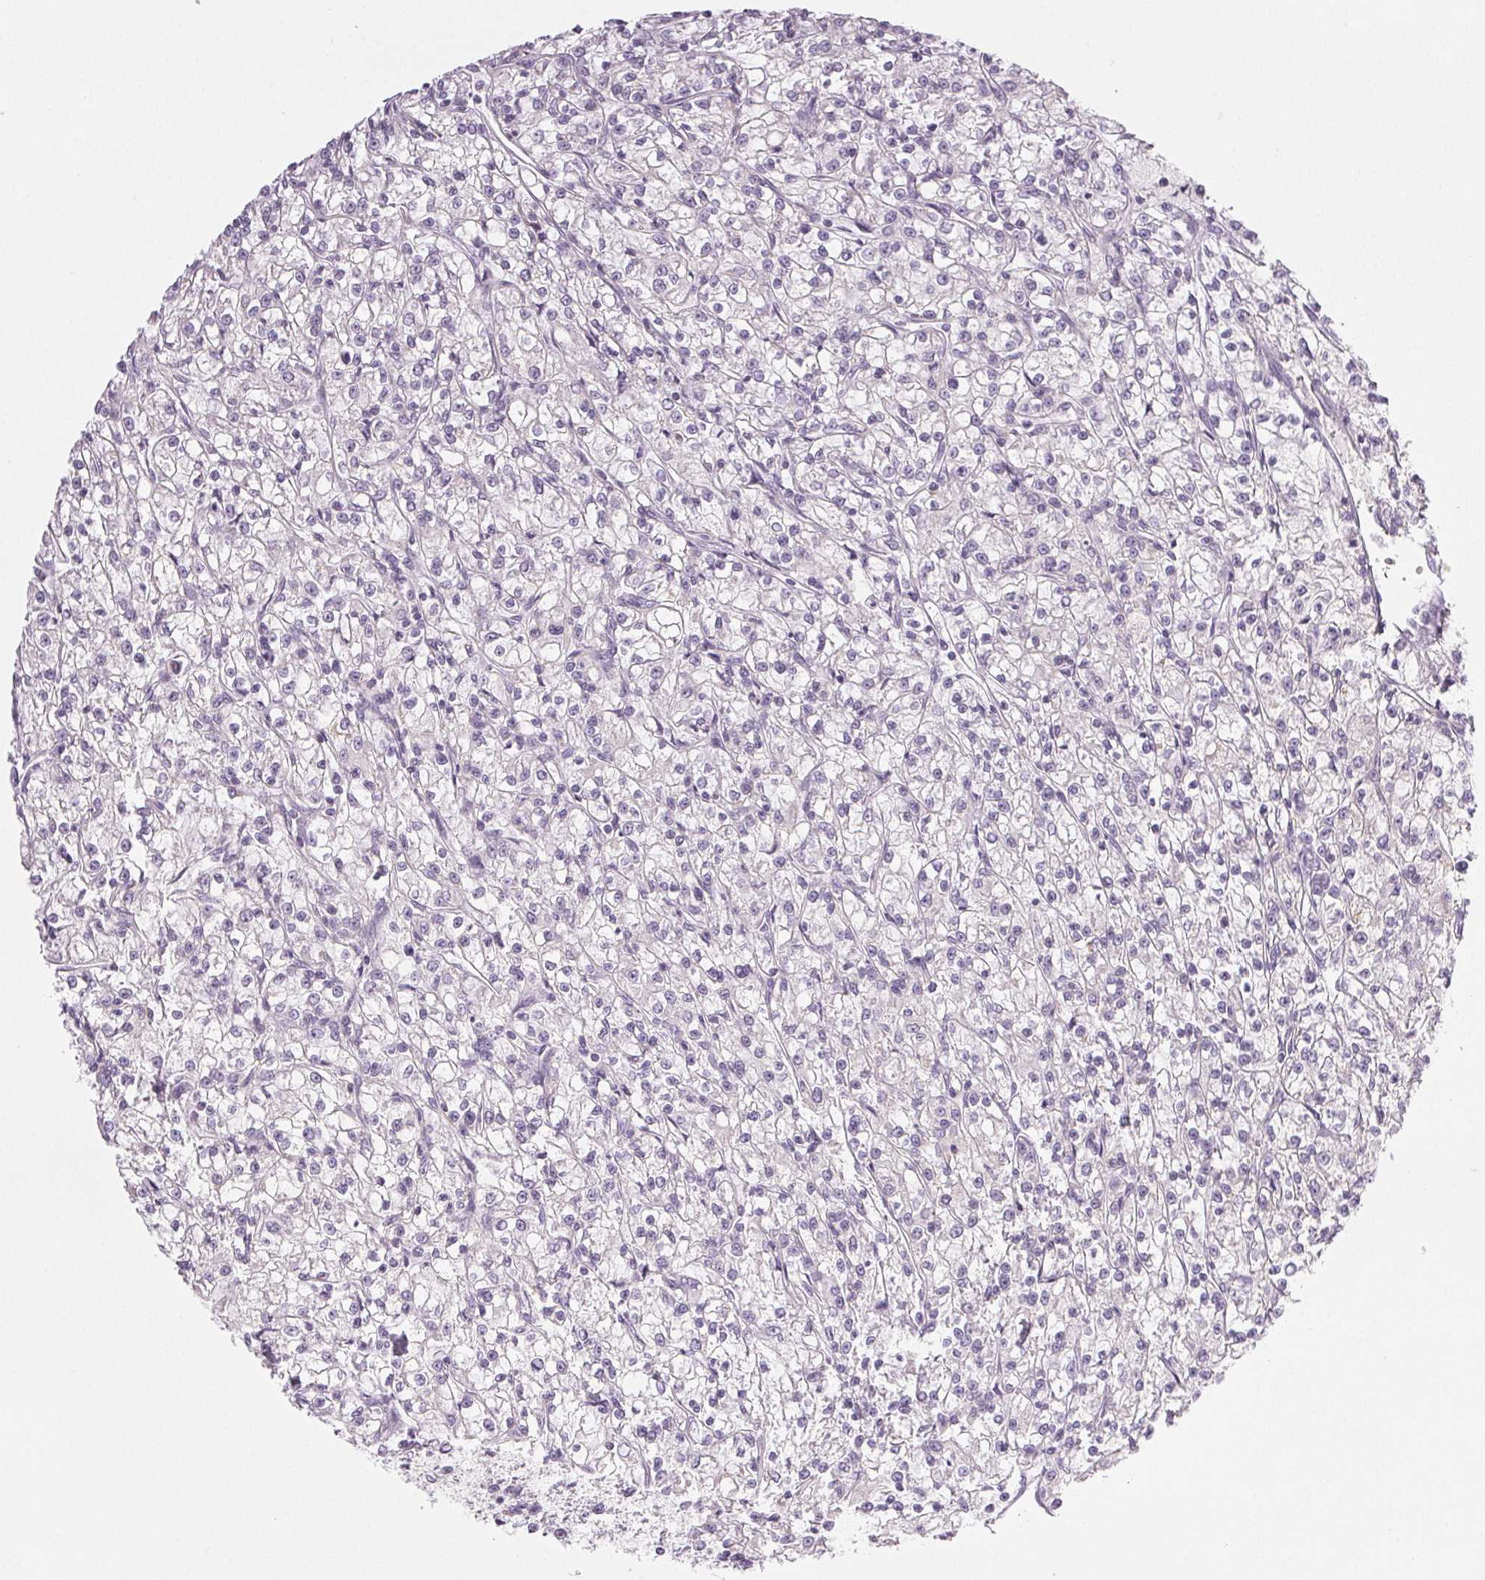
{"staining": {"intensity": "negative", "quantity": "none", "location": "none"}, "tissue": "renal cancer", "cell_type": "Tumor cells", "image_type": "cancer", "snomed": [{"axis": "morphology", "description": "Adenocarcinoma, NOS"}, {"axis": "topography", "description": "Kidney"}], "caption": "IHC of renal cancer (adenocarcinoma) displays no staining in tumor cells.", "gene": "COL7A1", "patient": {"sex": "female", "age": 59}}